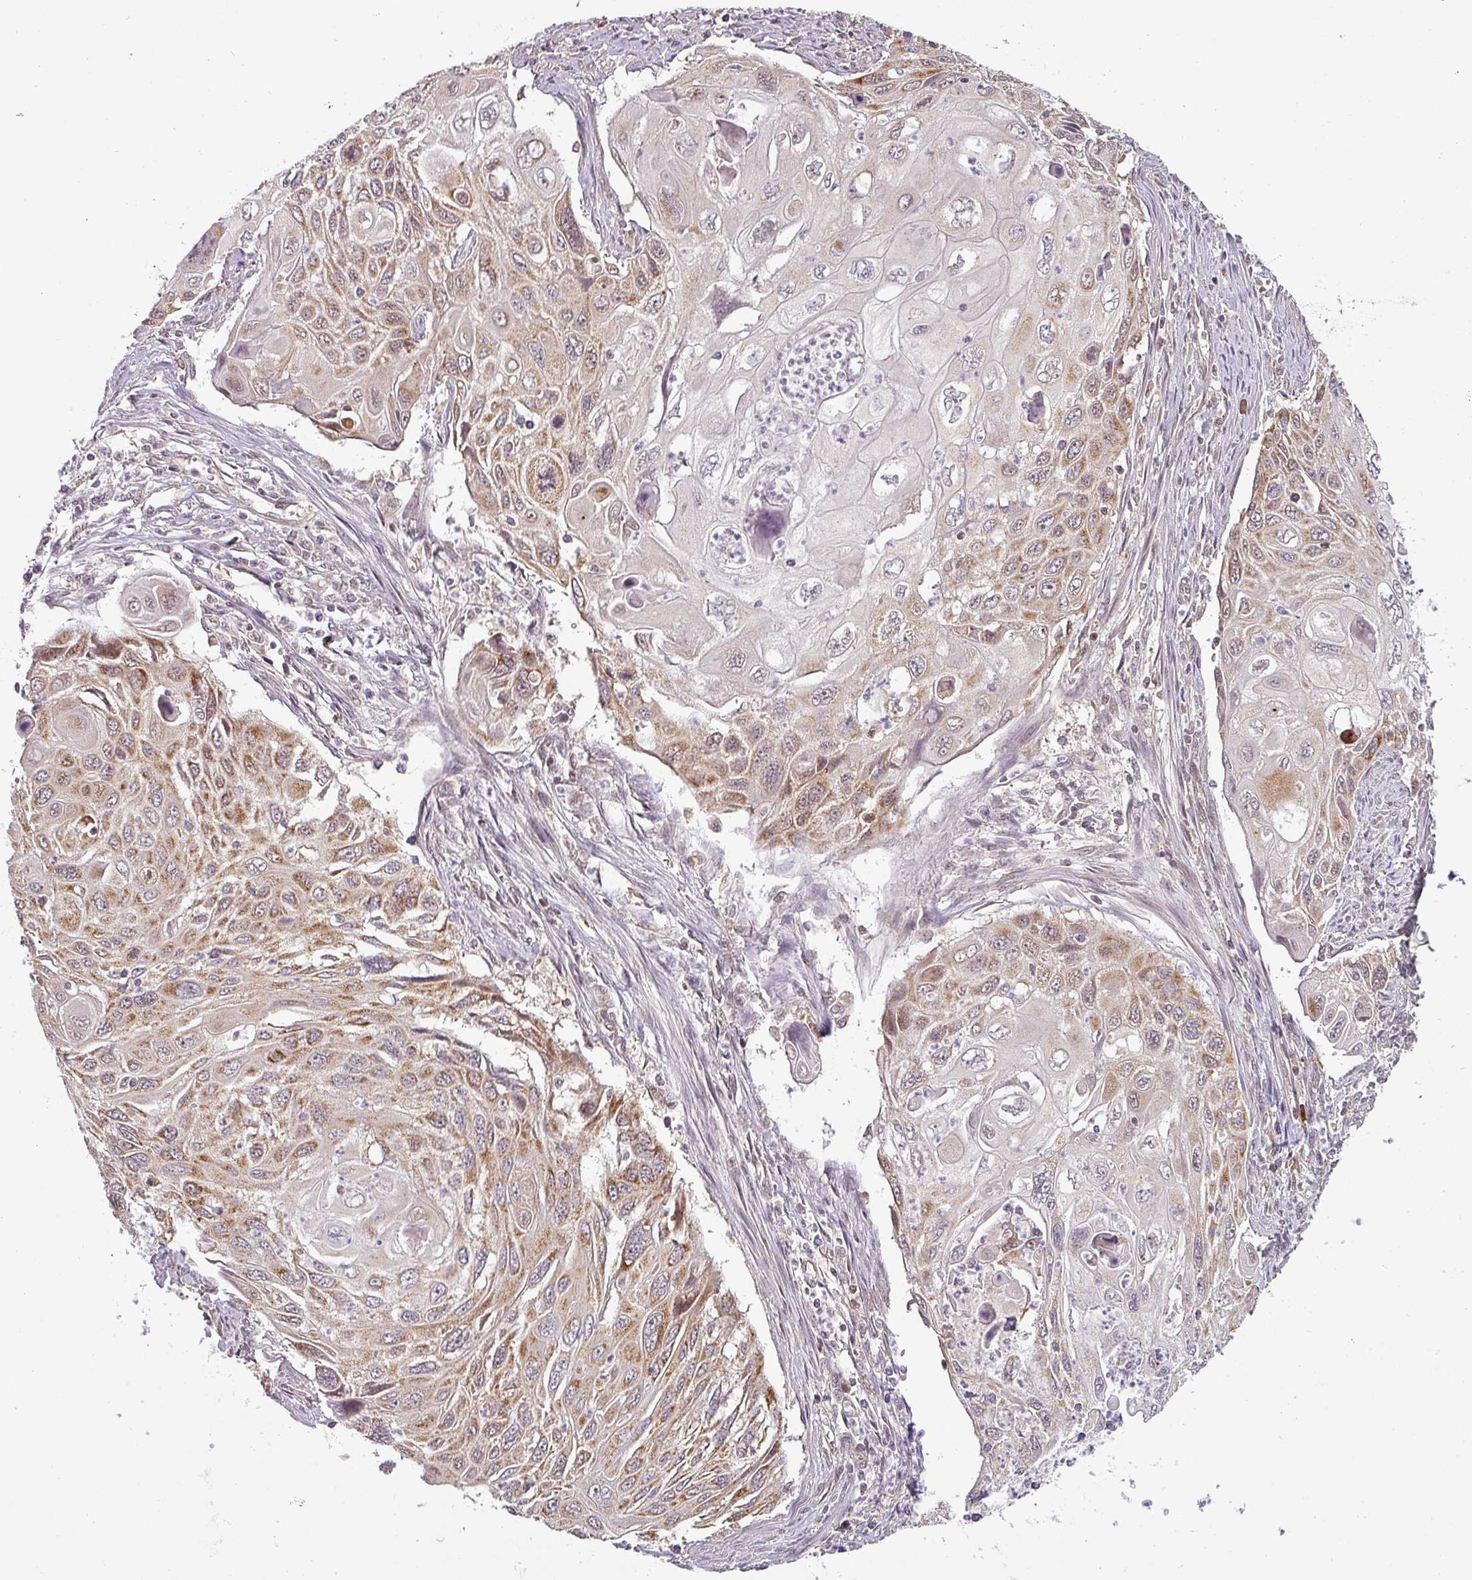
{"staining": {"intensity": "moderate", "quantity": "25%-75%", "location": "cytoplasmic/membranous,nuclear"}, "tissue": "cervical cancer", "cell_type": "Tumor cells", "image_type": "cancer", "snomed": [{"axis": "morphology", "description": "Squamous cell carcinoma, NOS"}, {"axis": "topography", "description": "Cervix"}], "caption": "Squamous cell carcinoma (cervical) stained with DAB IHC shows medium levels of moderate cytoplasmic/membranous and nuclear staining in about 25%-75% of tumor cells.", "gene": "MRPS16", "patient": {"sex": "female", "age": 70}}